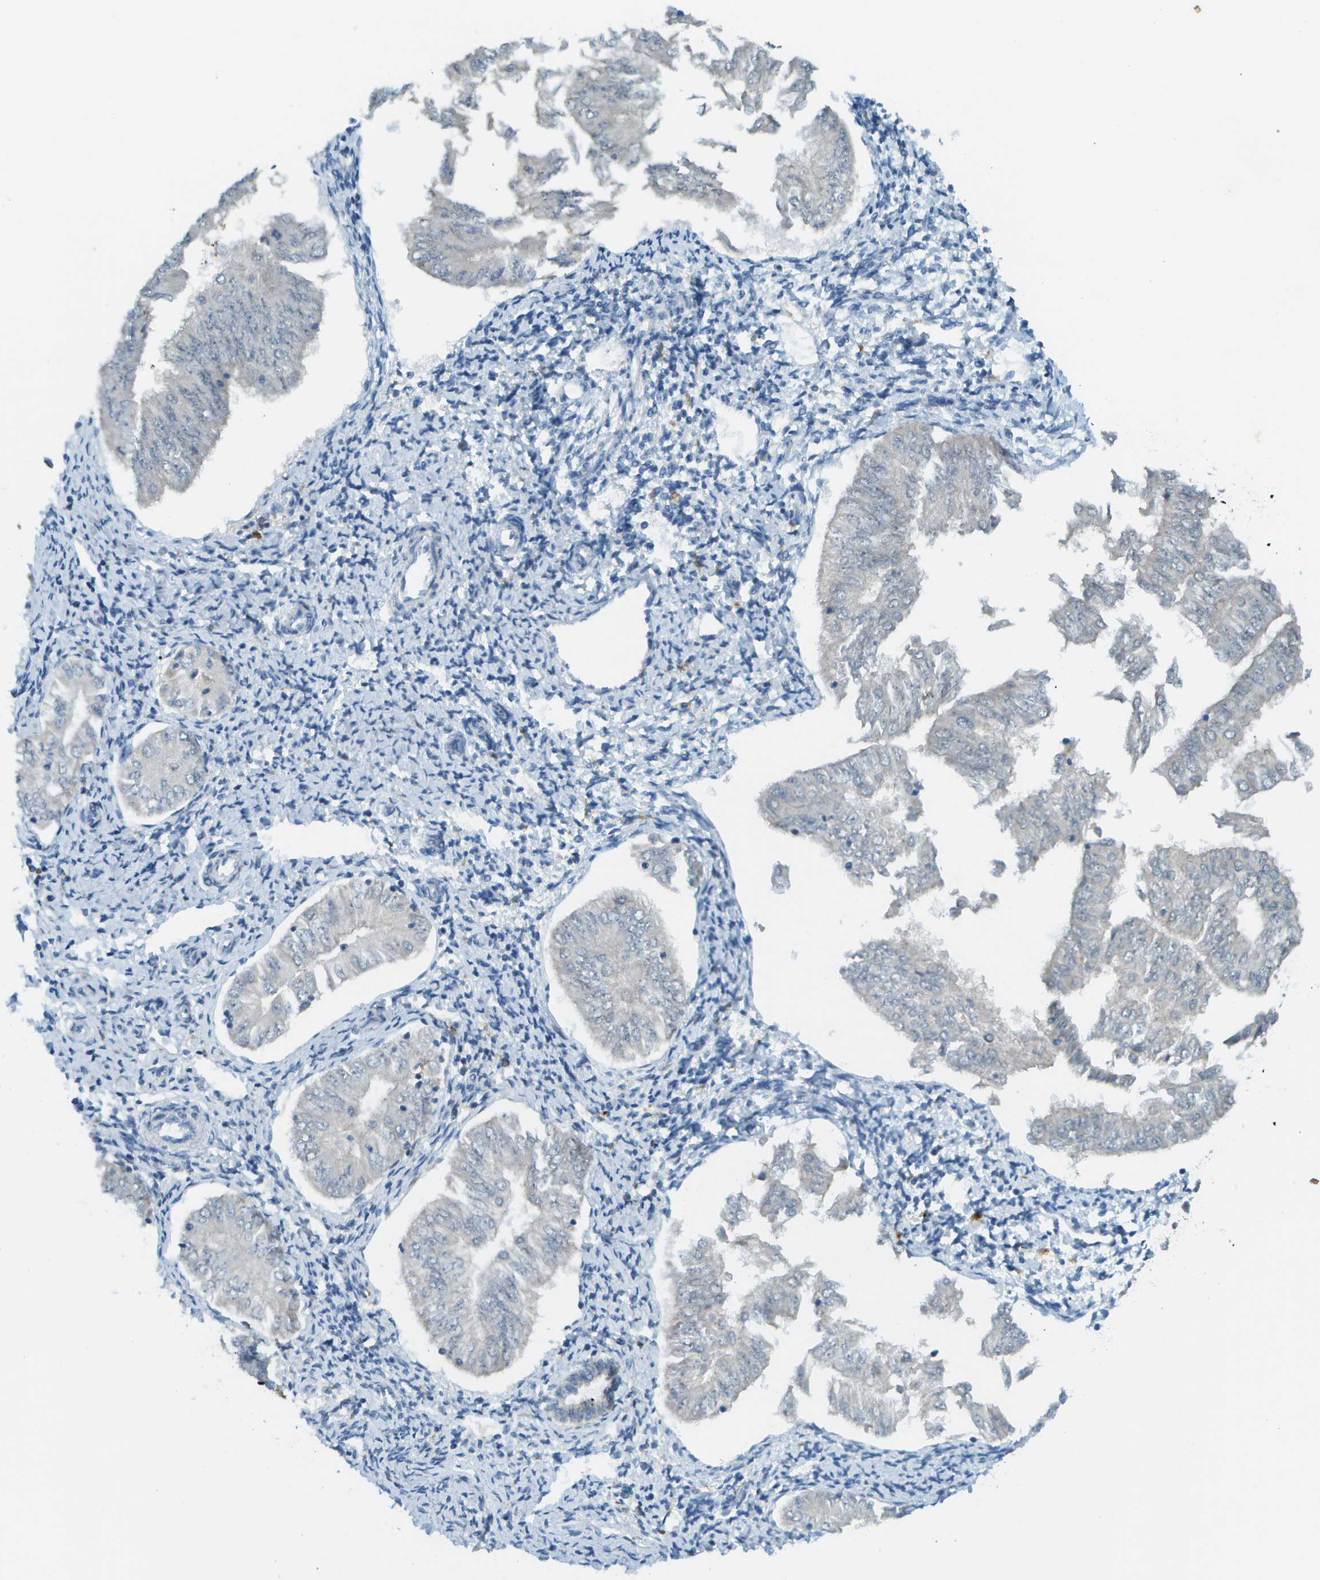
{"staining": {"intensity": "negative", "quantity": "none", "location": "none"}, "tissue": "endometrial cancer", "cell_type": "Tumor cells", "image_type": "cancer", "snomed": [{"axis": "morphology", "description": "Adenocarcinoma, NOS"}, {"axis": "topography", "description": "Endometrium"}], "caption": "Tumor cells show no significant positivity in adenocarcinoma (endometrial).", "gene": "CDH23", "patient": {"sex": "female", "age": 53}}